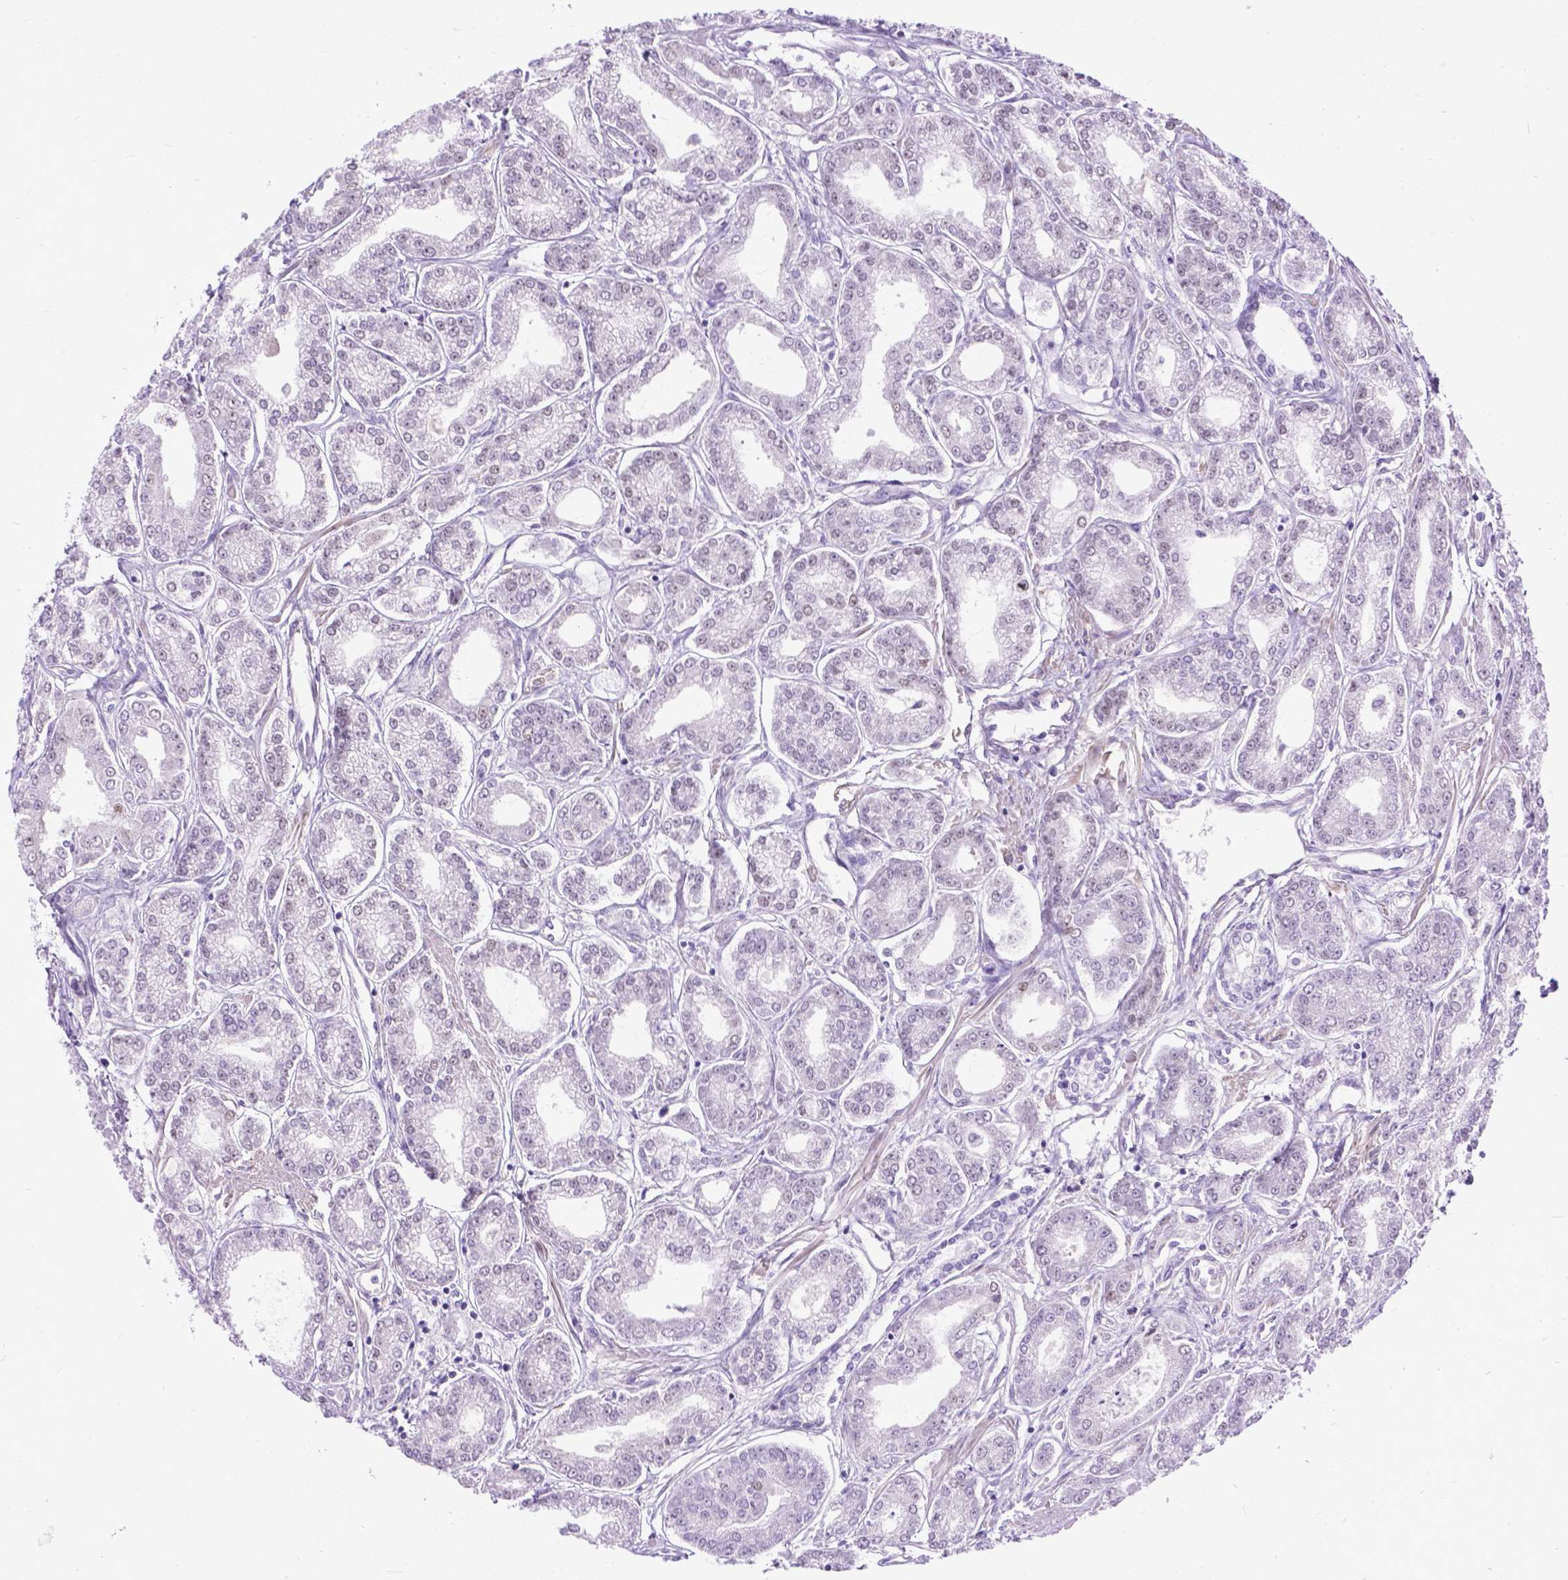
{"staining": {"intensity": "negative", "quantity": "none", "location": "none"}, "tissue": "prostate cancer", "cell_type": "Tumor cells", "image_type": "cancer", "snomed": [{"axis": "morphology", "description": "Adenocarcinoma, NOS"}, {"axis": "topography", "description": "Prostate"}], "caption": "Immunohistochemical staining of human prostate adenocarcinoma demonstrates no significant expression in tumor cells.", "gene": "APCDD1L", "patient": {"sex": "male", "age": 71}}